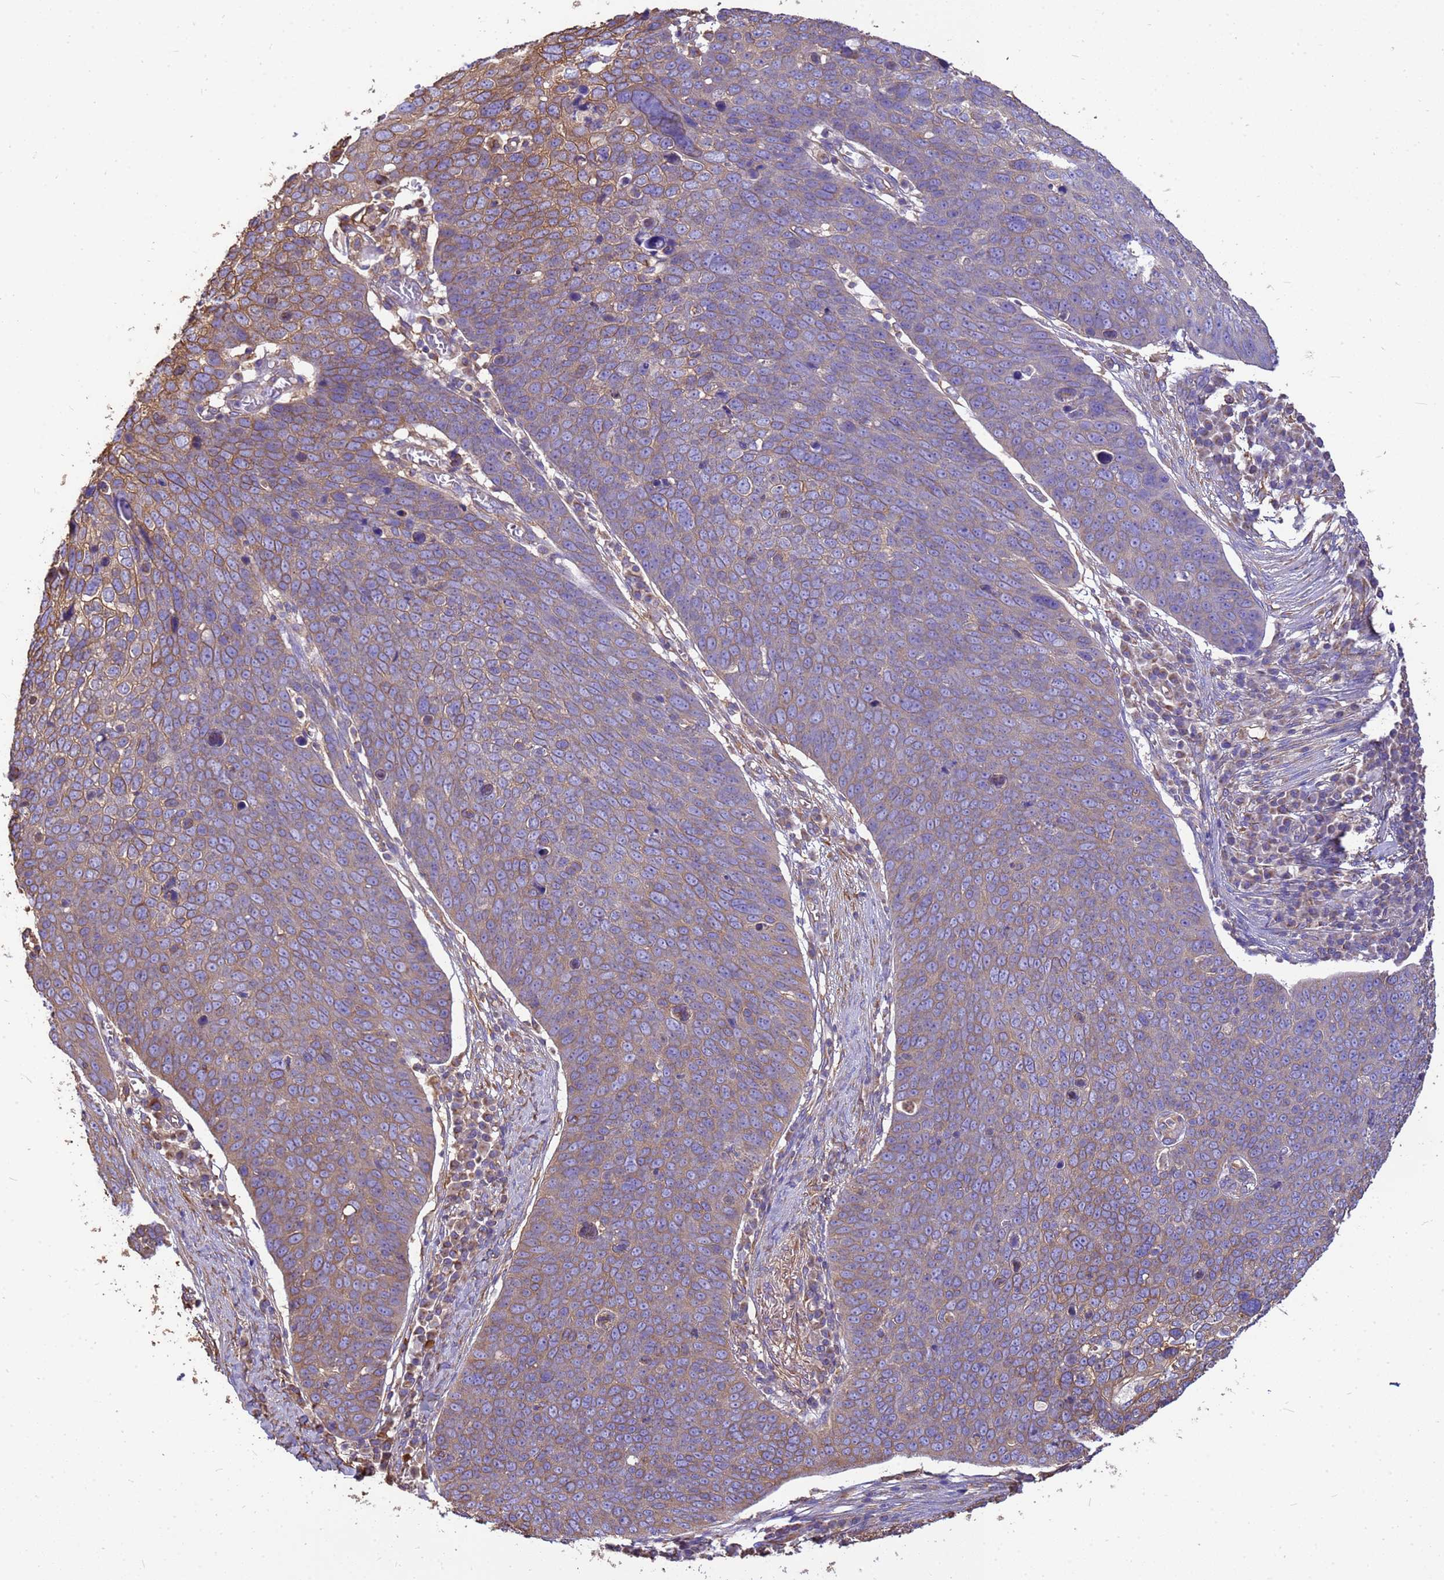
{"staining": {"intensity": "moderate", "quantity": "25%-75%", "location": "cytoplasmic/membranous"}, "tissue": "skin cancer", "cell_type": "Tumor cells", "image_type": "cancer", "snomed": [{"axis": "morphology", "description": "Squamous cell carcinoma, NOS"}, {"axis": "topography", "description": "Skin"}], "caption": "Immunohistochemical staining of squamous cell carcinoma (skin) displays moderate cytoplasmic/membranous protein expression in about 25%-75% of tumor cells.", "gene": "TUBB1", "patient": {"sex": "male", "age": 71}}